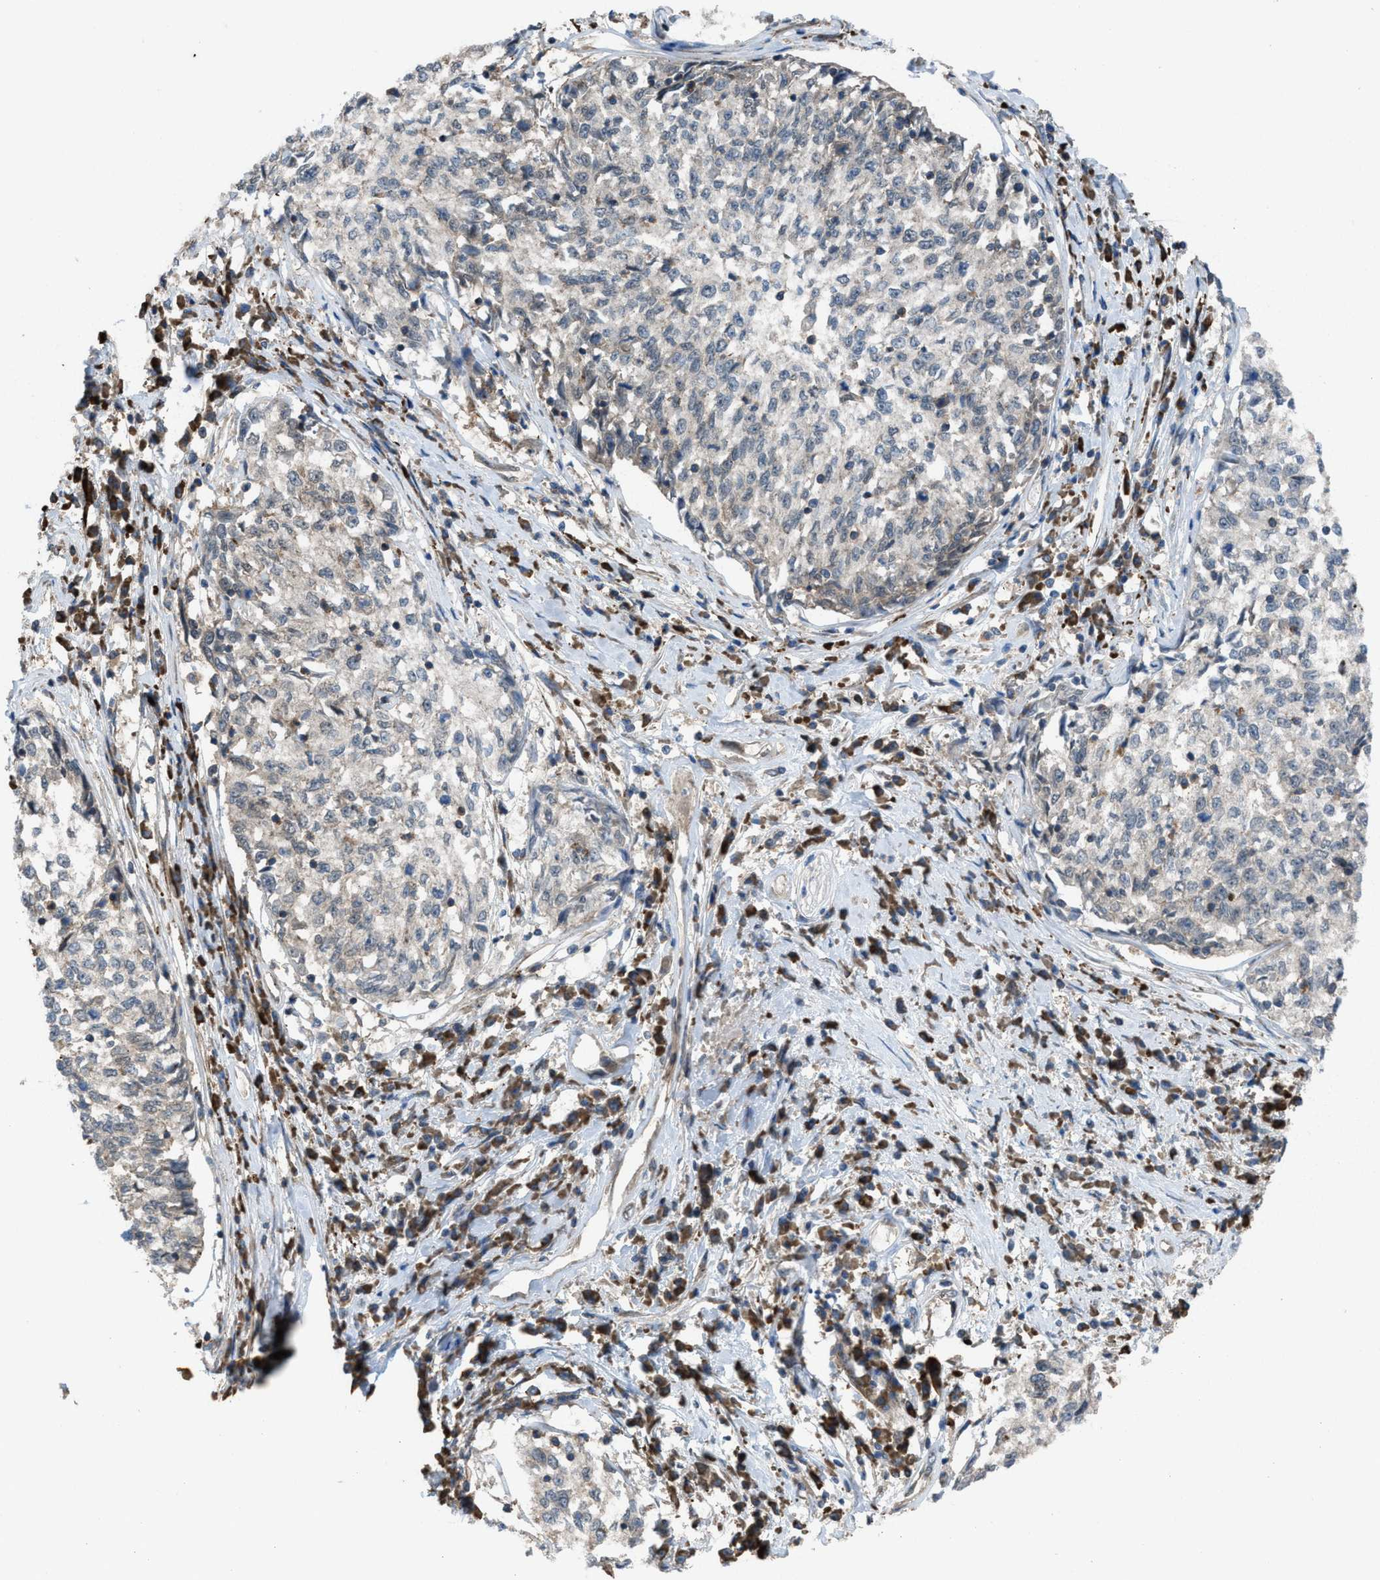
{"staining": {"intensity": "negative", "quantity": "none", "location": "none"}, "tissue": "cervical cancer", "cell_type": "Tumor cells", "image_type": "cancer", "snomed": [{"axis": "morphology", "description": "Squamous cell carcinoma, NOS"}, {"axis": "topography", "description": "Cervix"}], "caption": "Human cervical squamous cell carcinoma stained for a protein using immunohistochemistry shows no positivity in tumor cells.", "gene": "PLAA", "patient": {"sex": "female", "age": 57}}